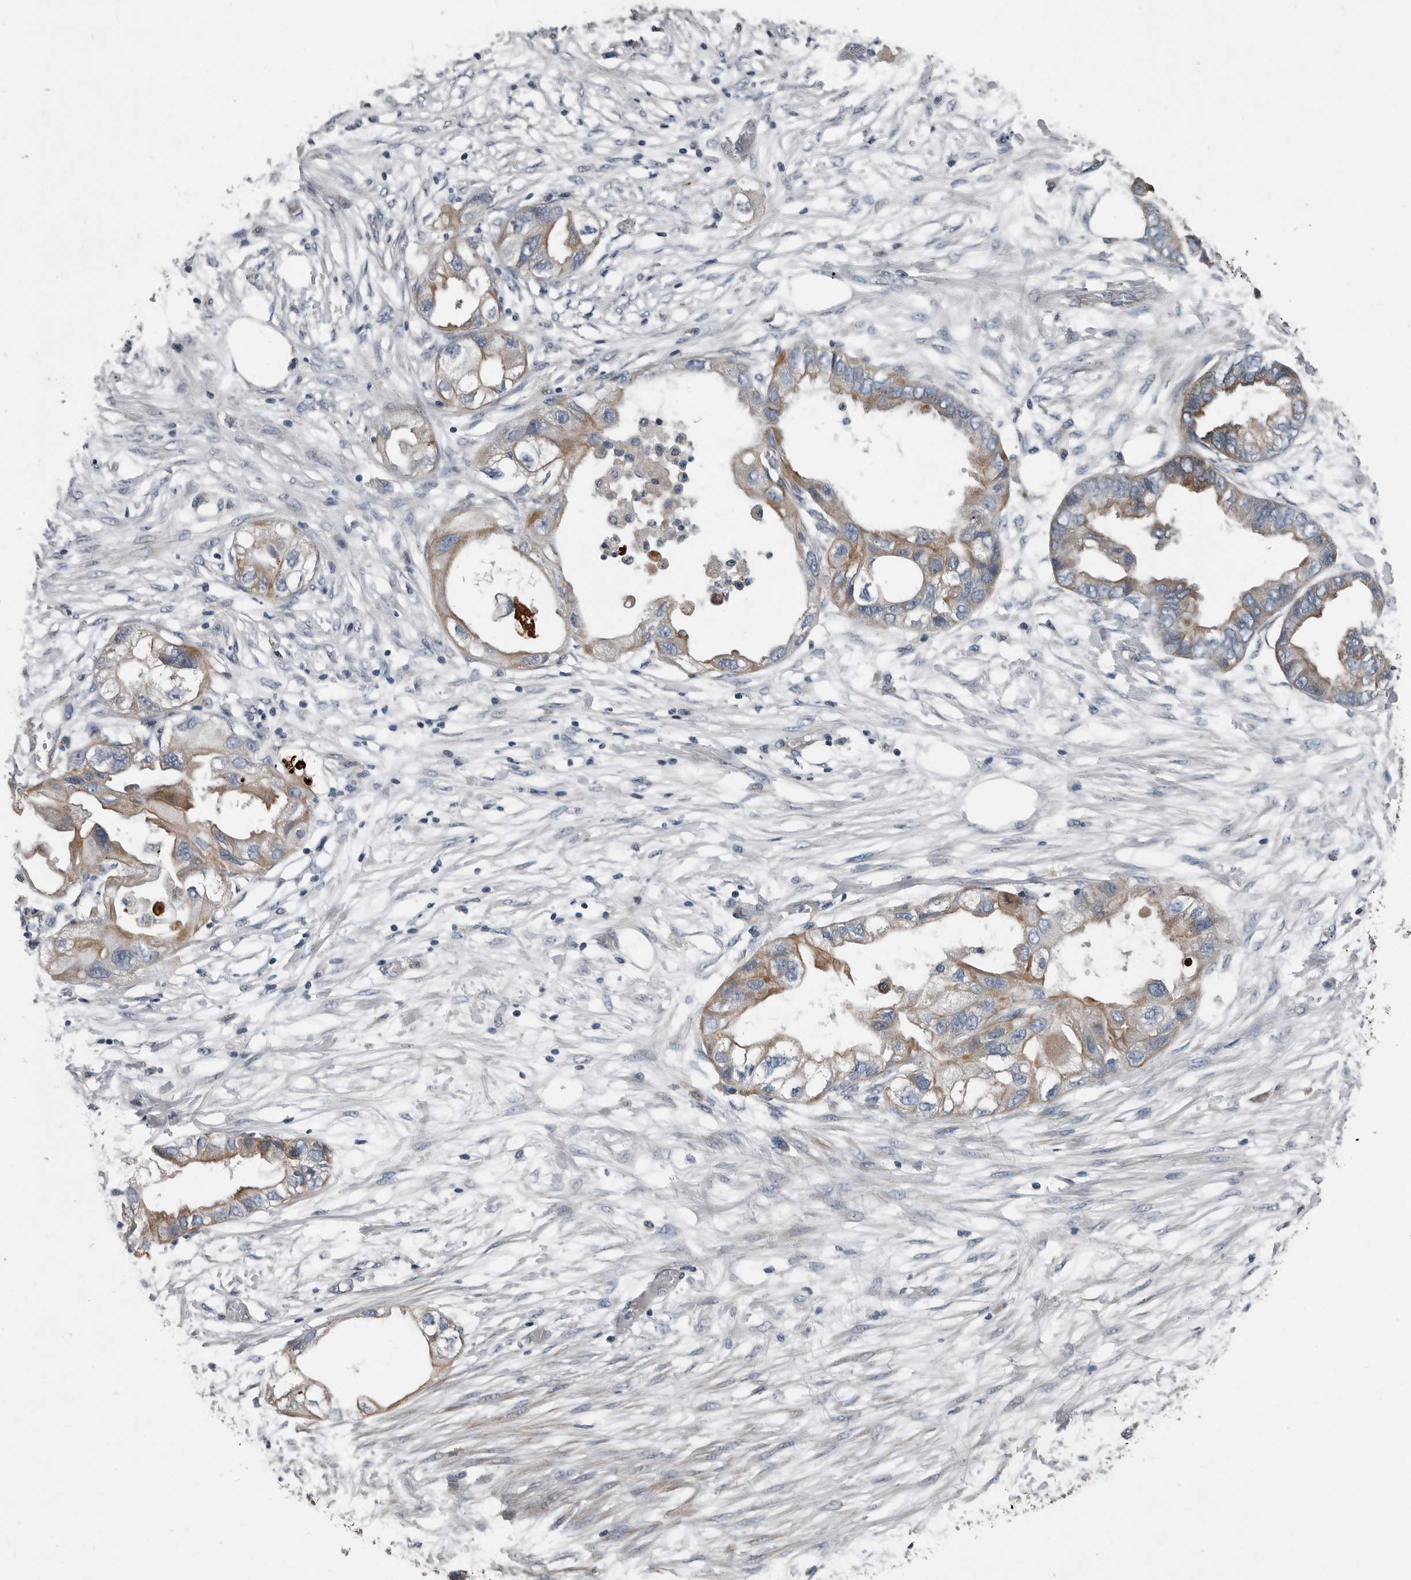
{"staining": {"intensity": "moderate", "quantity": "<25%", "location": "cytoplasmic/membranous"}, "tissue": "endometrial cancer", "cell_type": "Tumor cells", "image_type": "cancer", "snomed": [{"axis": "morphology", "description": "Adenocarcinoma, NOS"}, {"axis": "morphology", "description": "Adenocarcinoma, metastatic, NOS"}, {"axis": "topography", "description": "Adipose tissue"}, {"axis": "topography", "description": "Endometrium"}], "caption": "Metastatic adenocarcinoma (endometrial) stained for a protein displays moderate cytoplasmic/membranous positivity in tumor cells. (IHC, brightfield microscopy, high magnification).", "gene": "DPY19L4", "patient": {"sex": "female", "age": 67}}